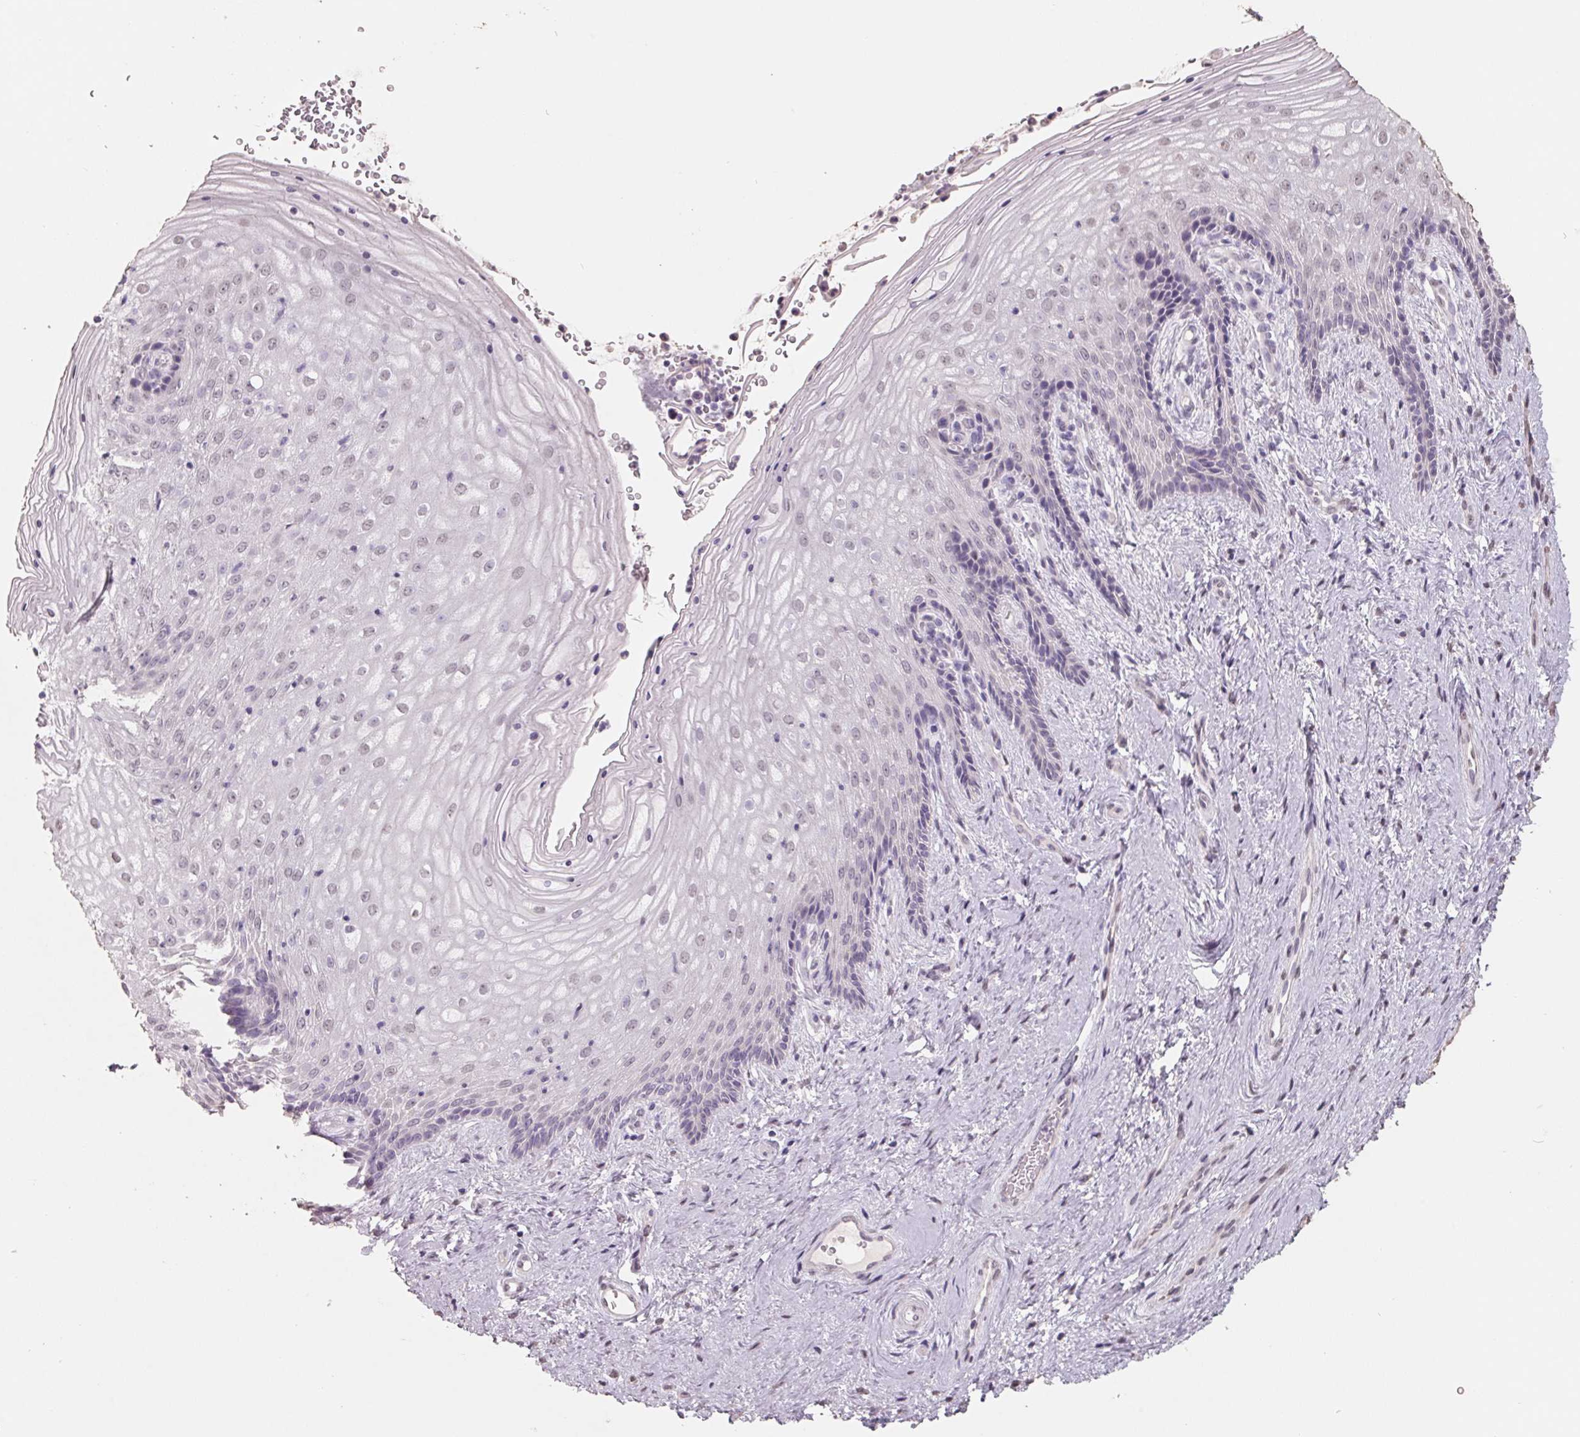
{"staining": {"intensity": "negative", "quantity": "none", "location": "none"}, "tissue": "vagina", "cell_type": "Squamous epithelial cells", "image_type": "normal", "snomed": [{"axis": "morphology", "description": "Normal tissue, NOS"}, {"axis": "topography", "description": "Vagina"}], "caption": "Immunohistochemistry histopathology image of benign vagina stained for a protein (brown), which reveals no expression in squamous epithelial cells.", "gene": "FTCD", "patient": {"sex": "female", "age": 45}}